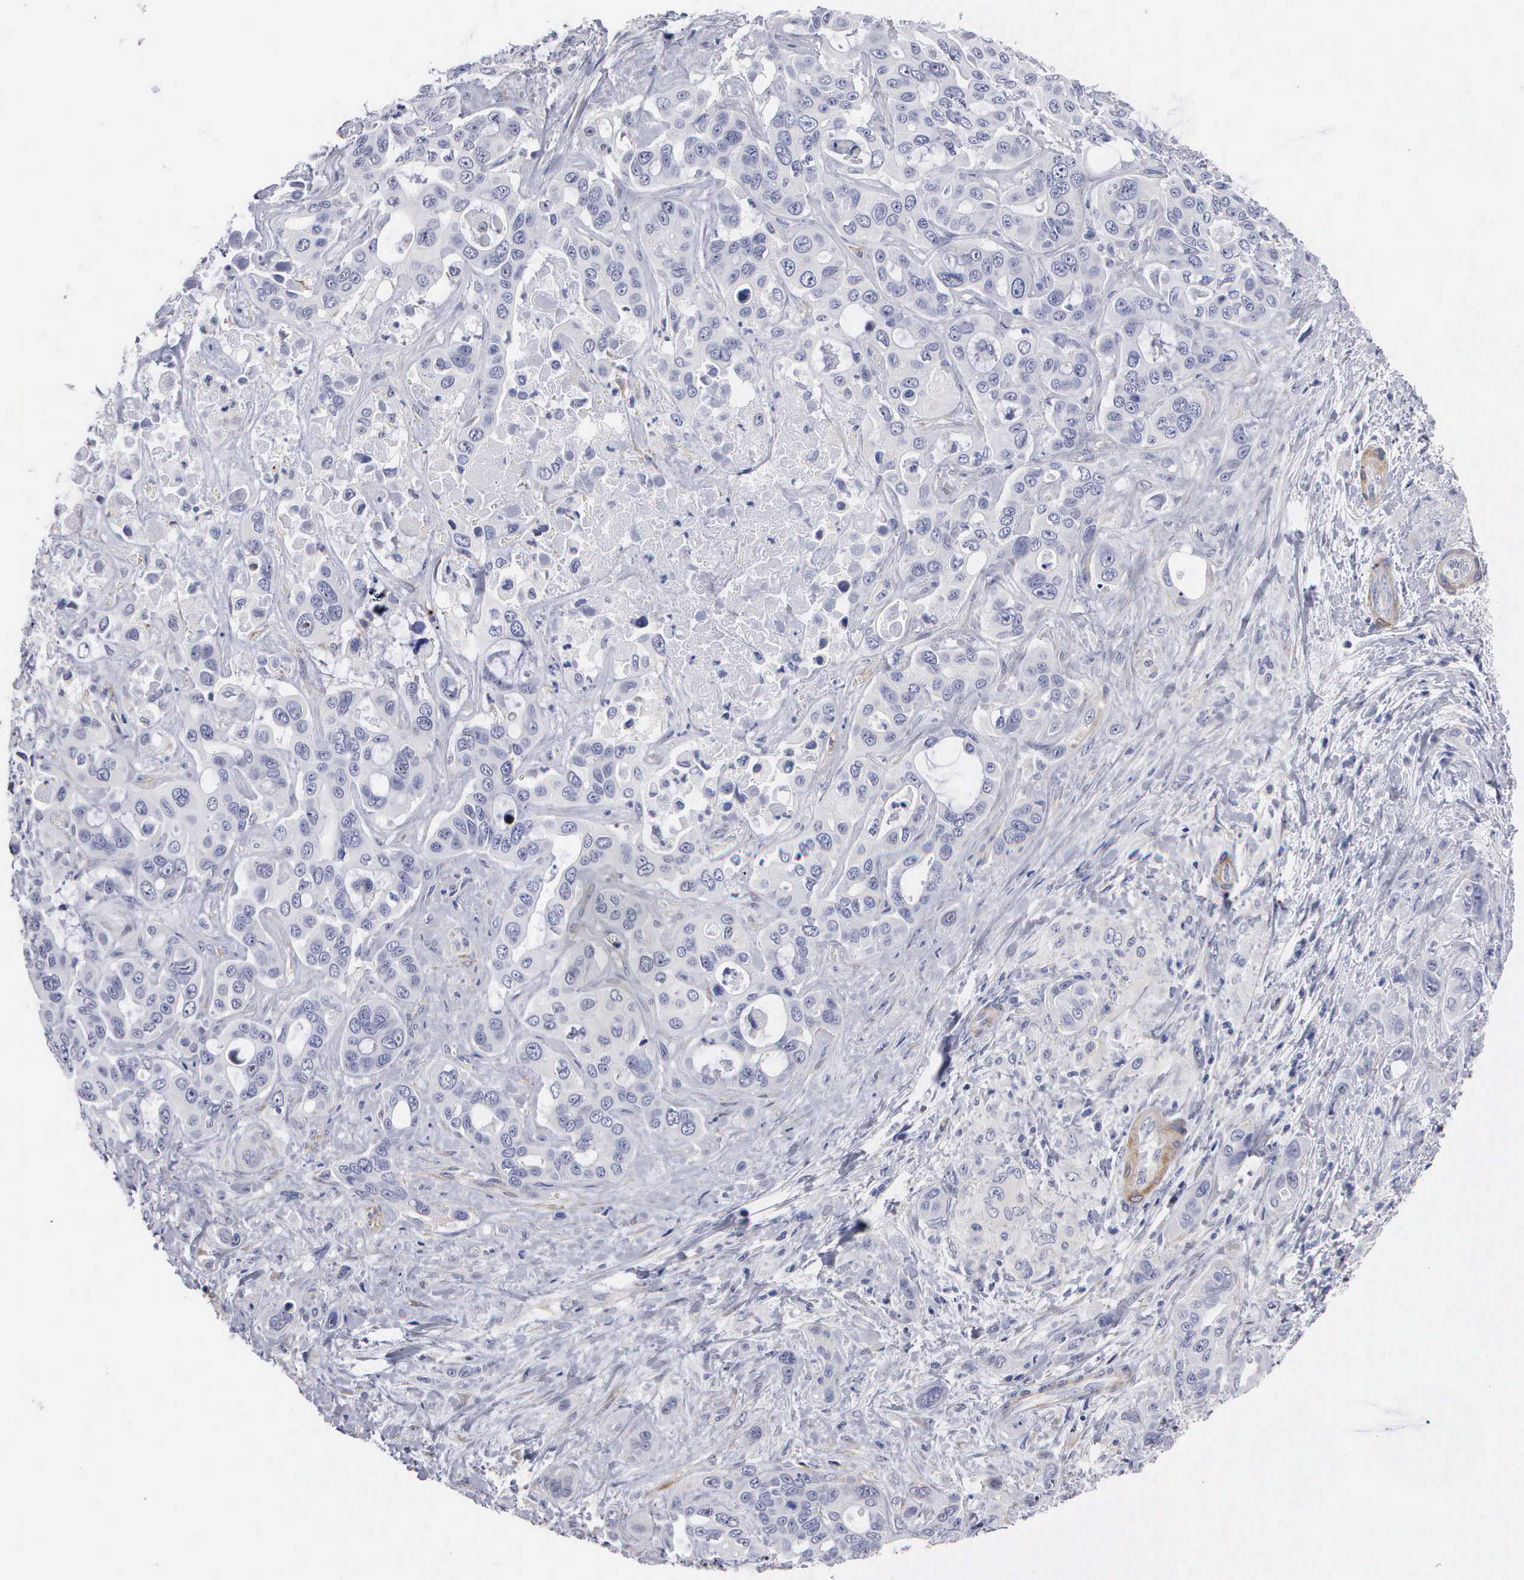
{"staining": {"intensity": "negative", "quantity": "none", "location": "none"}, "tissue": "liver cancer", "cell_type": "Tumor cells", "image_type": "cancer", "snomed": [{"axis": "morphology", "description": "Cholangiocarcinoma"}, {"axis": "topography", "description": "Liver"}], "caption": "Immunohistochemistry (IHC) image of liver cancer stained for a protein (brown), which shows no staining in tumor cells. Nuclei are stained in blue.", "gene": "ELFN2", "patient": {"sex": "female", "age": 79}}